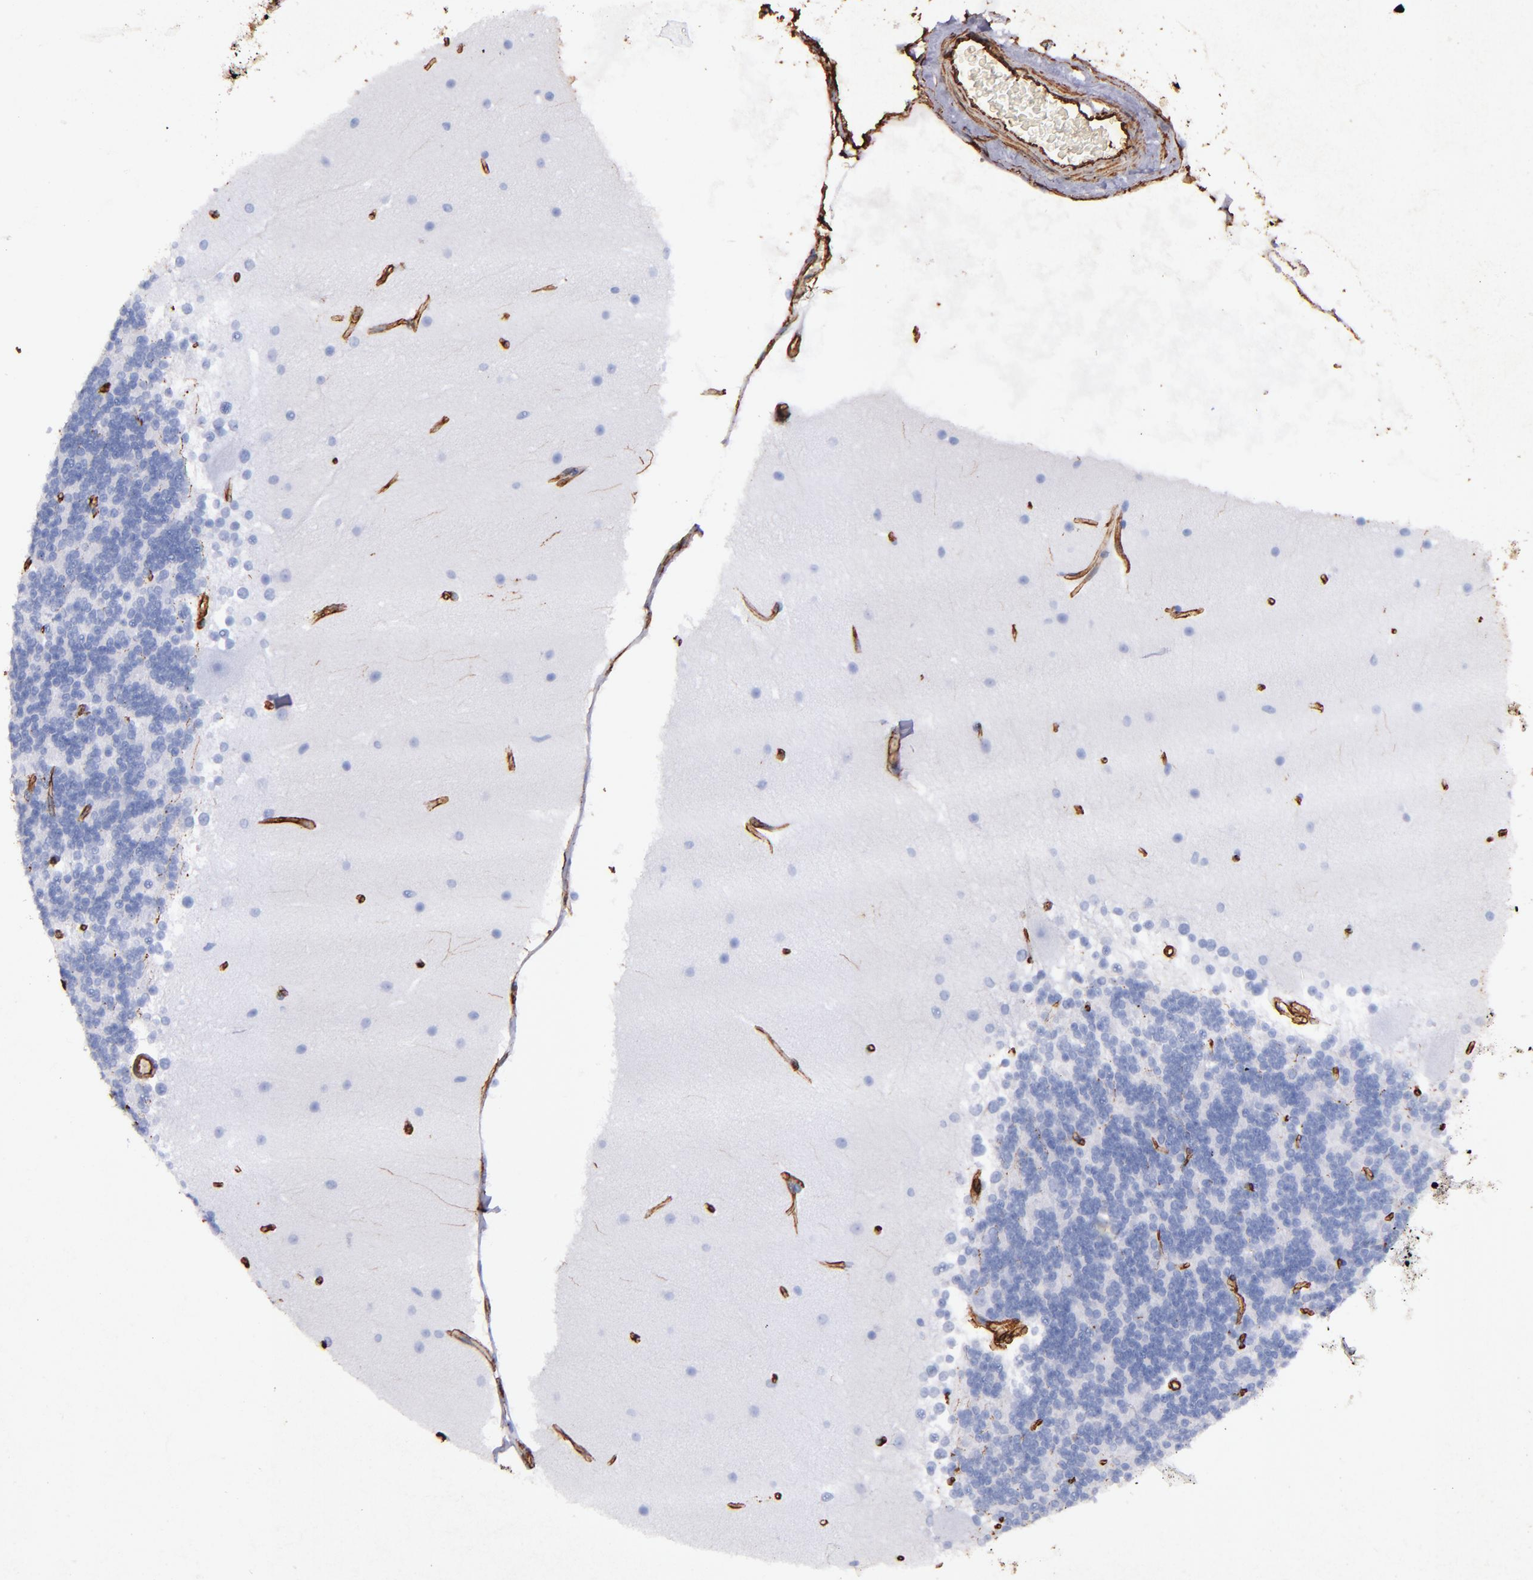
{"staining": {"intensity": "negative", "quantity": "none", "location": "none"}, "tissue": "cerebellum", "cell_type": "Cells in granular layer", "image_type": "normal", "snomed": [{"axis": "morphology", "description": "Normal tissue, NOS"}, {"axis": "topography", "description": "Cerebellum"}], "caption": "This is a photomicrograph of immunohistochemistry staining of normal cerebellum, which shows no staining in cells in granular layer. (Stains: DAB IHC with hematoxylin counter stain, Microscopy: brightfield microscopy at high magnification).", "gene": "VIM", "patient": {"sex": "female", "age": 19}}